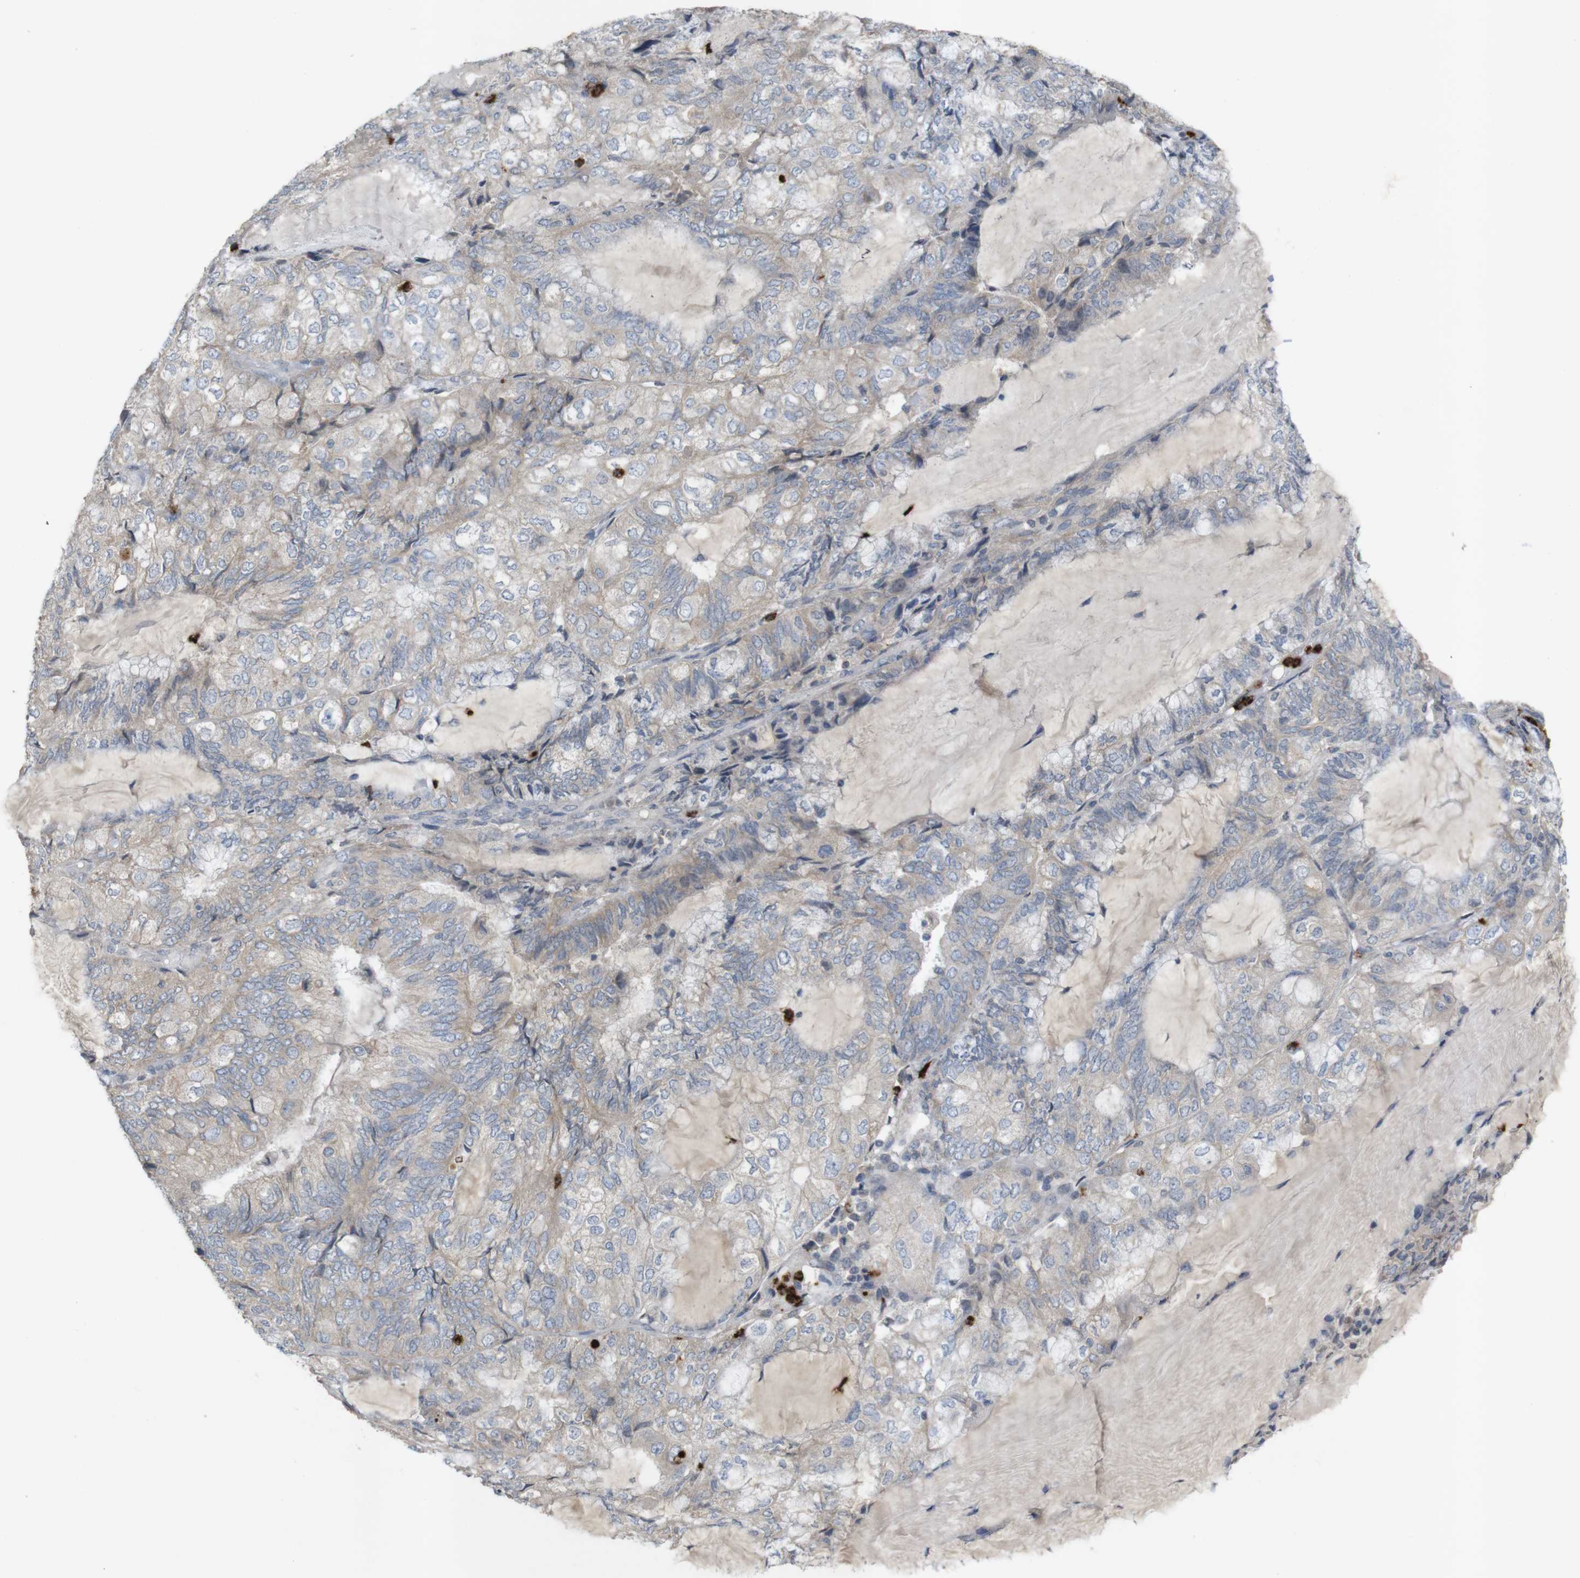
{"staining": {"intensity": "weak", "quantity": ">75%", "location": "cytoplasmic/membranous"}, "tissue": "endometrial cancer", "cell_type": "Tumor cells", "image_type": "cancer", "snomed": [{"axis": "morphology", "description": "Adenocarcinoma, NOS"}, {"axis": "topography", "description": "Endometrium"}], "caption": "The image shows a brown stain indicating the presence of a protein in the cytoplasmic/membranous of tumor cells in endometrial cancer.", "gene": "TSPAN14", "patient": {"sex": "female", "age": 81}}